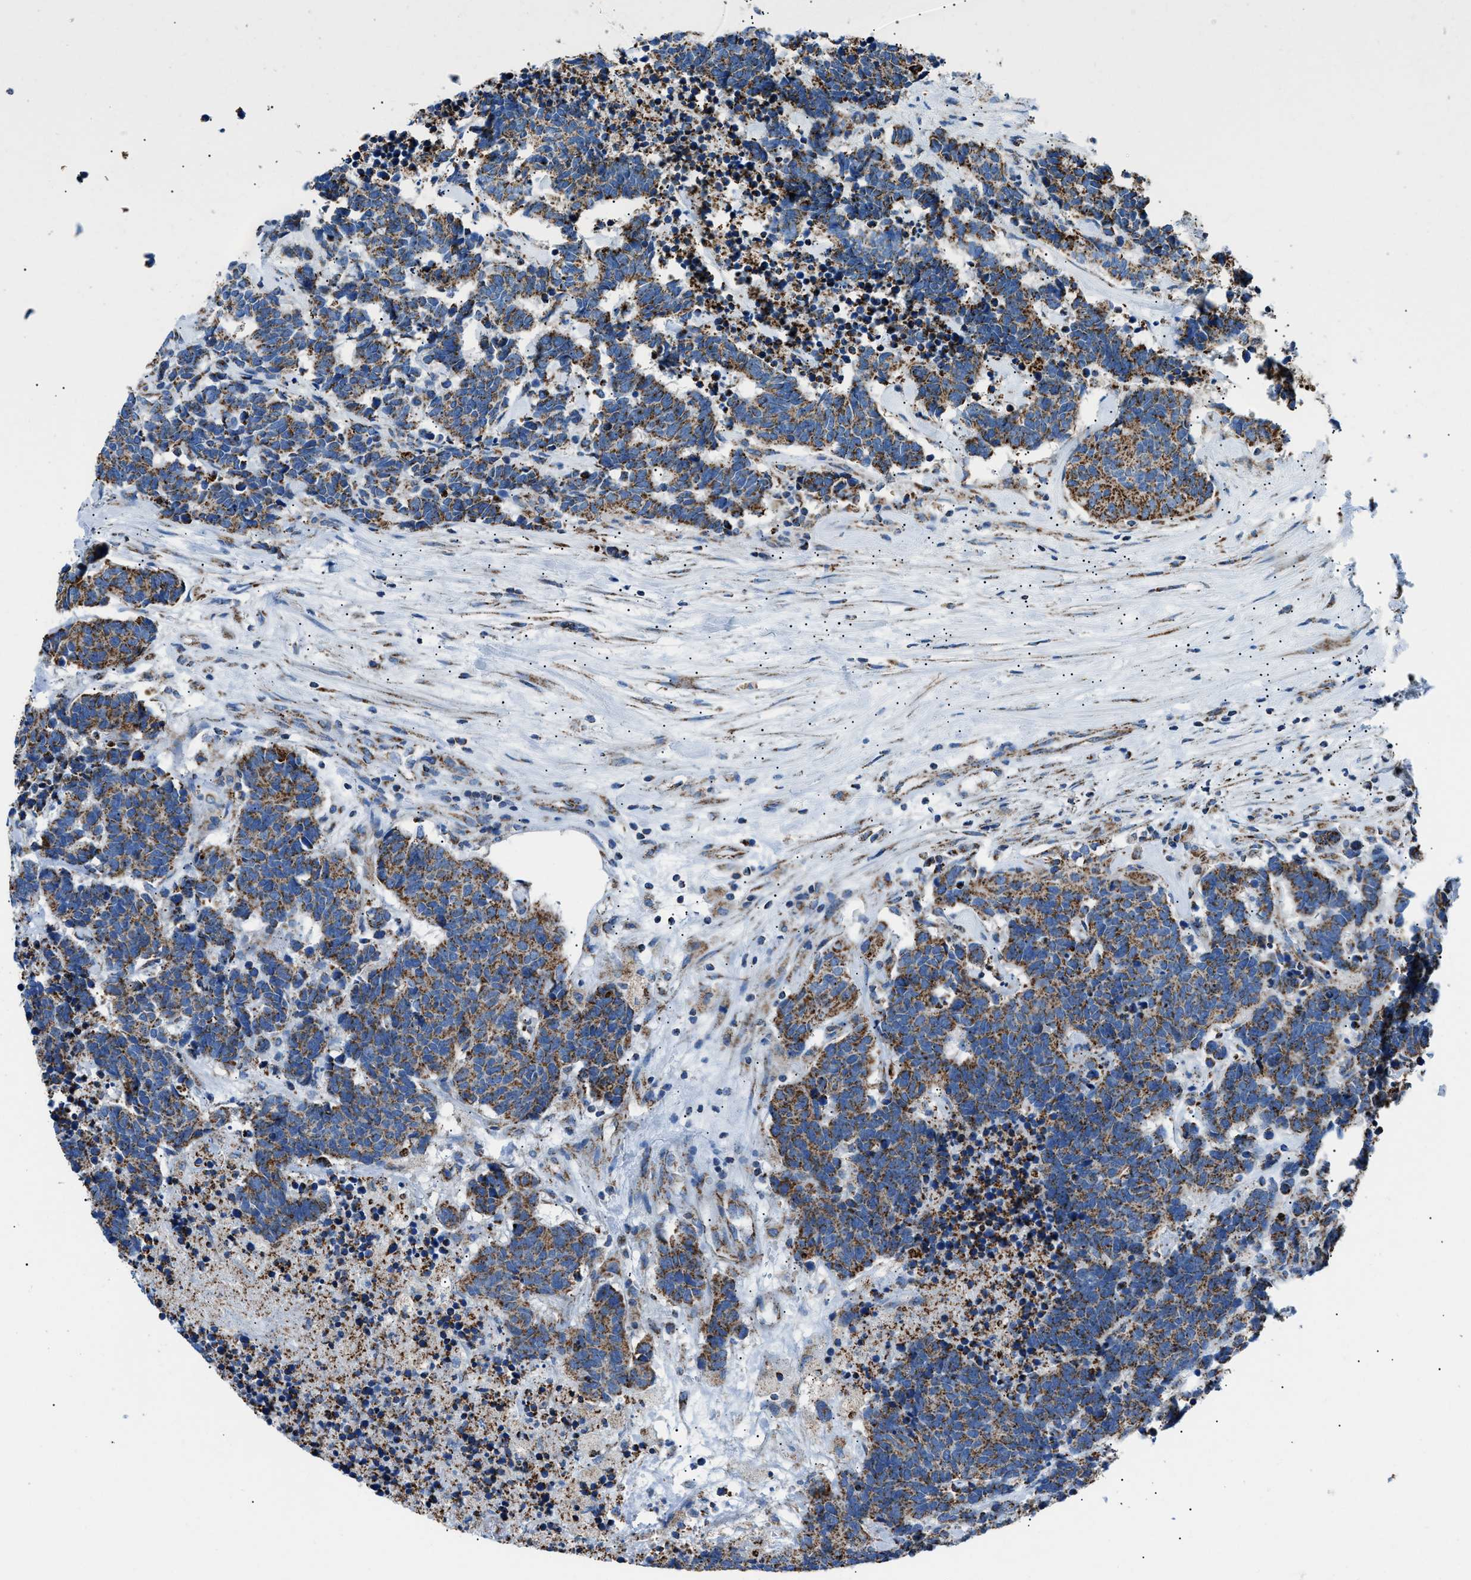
{"staining": {"intensity": "moderate", "quantity": ">75%", "location": "cytoplasmic/membranous"}, "tissue": "carcinoid", "cell_type": "Tumor cells", "image_type": "cancer", "snomed": [{"axis": "morphology", "description": "Carcinoma, NOS"}, {"axis": "morphology", "description": "Carcinoid, malignant, NOS"}, {"axis": "topography", "description": "Urinary bladder"}], "caption": "Carcinoma was stained to show a protein in brown. There is medium levels of moderate cytoplasmic/membranous staining in approximately >75% of tumor cells. (DAB (3,3'-diaminobenzidine) IHC, brown staining for protein, blue staining for nuclei).", "gene": "PHB2", "patient": {"sex": "male", "age": 57}}